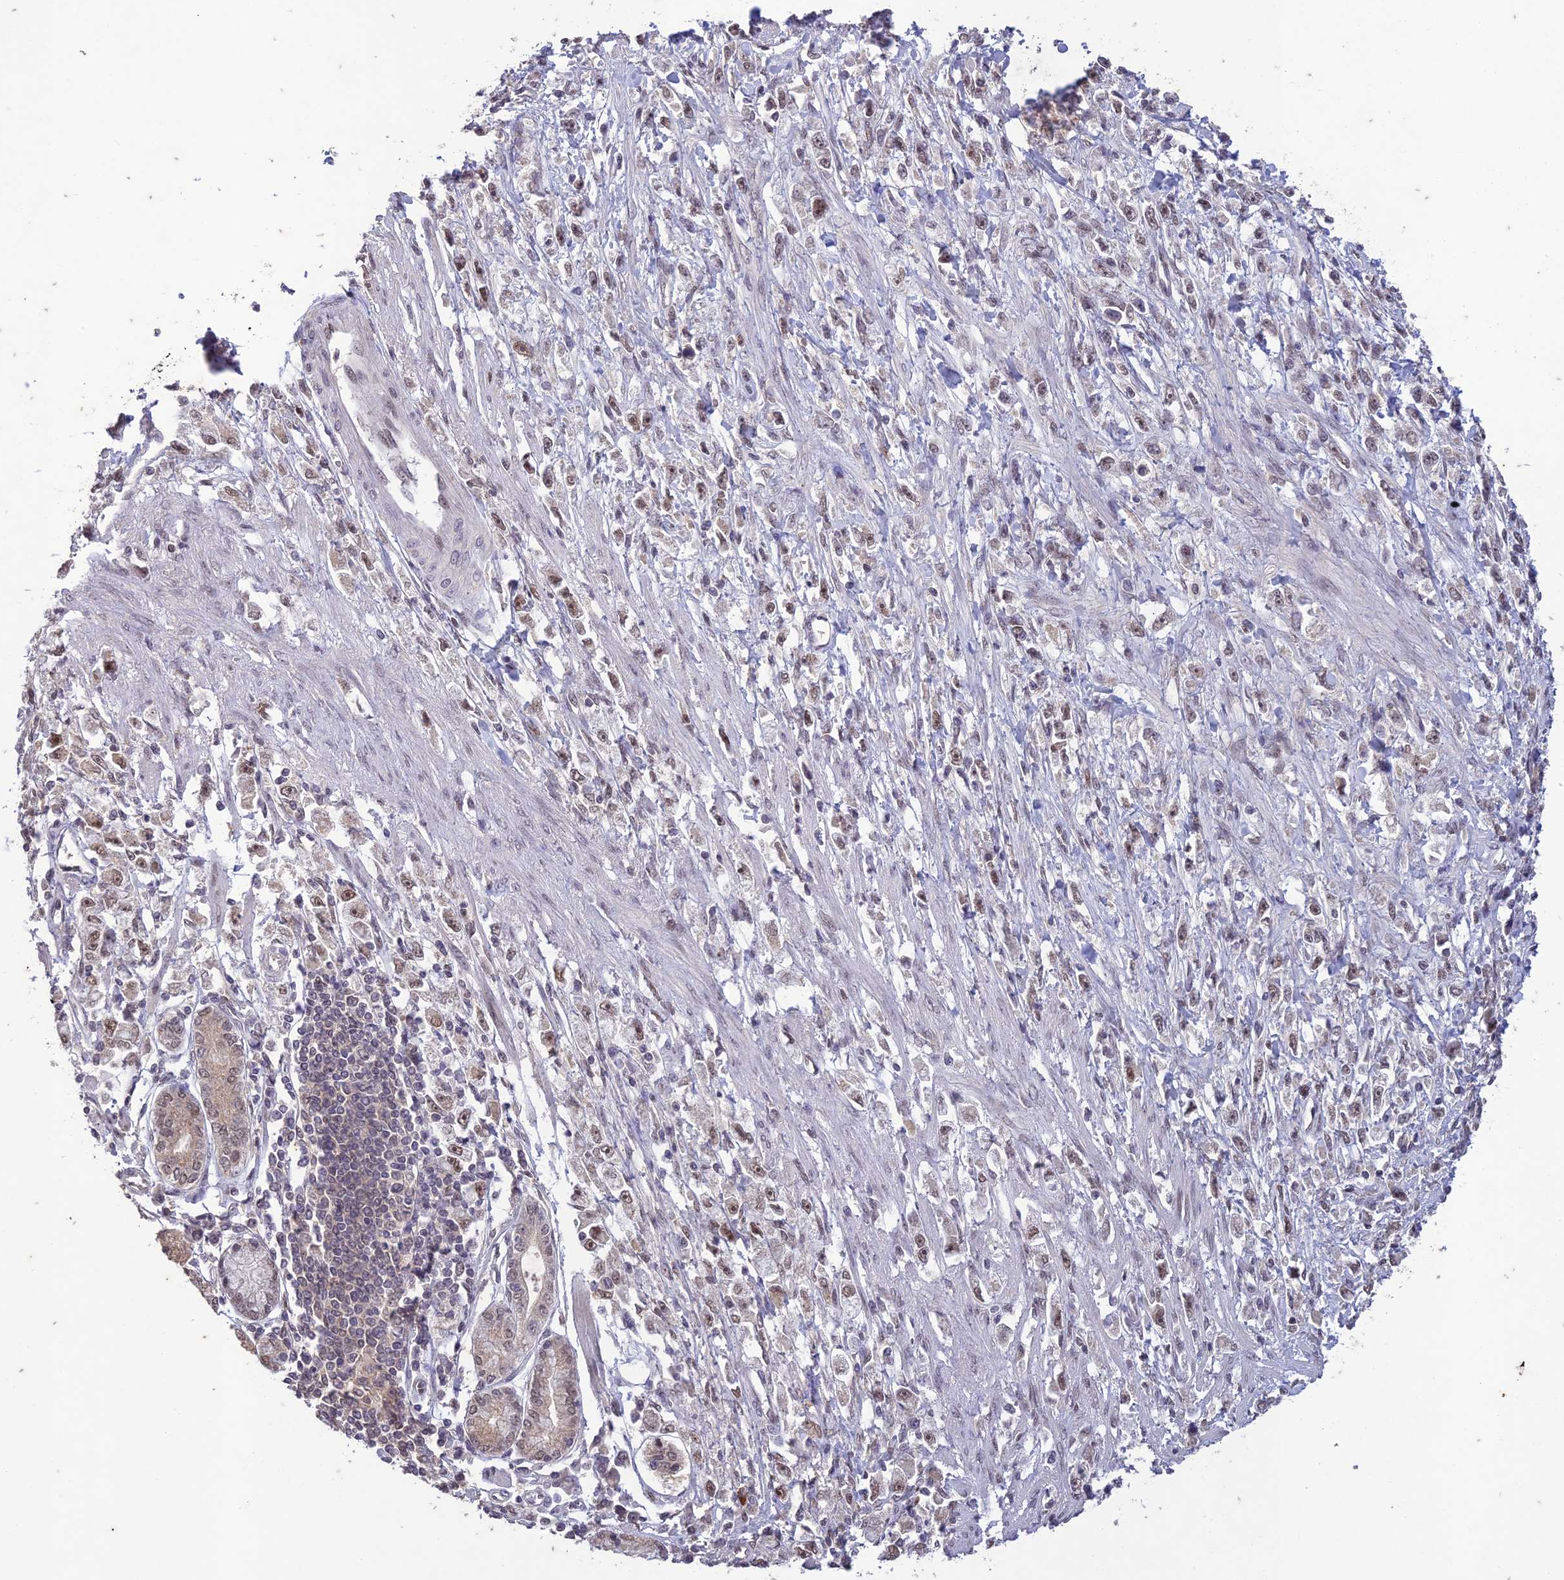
{"staining": {"intensity": "weak", "quantity": ">75%", "location": "nuclear"}, "tissue": "stomach cancer", "cell_type": "Tumor cells", "image_type": "cancer", "snomed": [{"axis": "morphology", "description": "Adenocarcinoma, NOS"}, {"axis": "topography", "description": "Stomach"}], "caption": "A low amount of weak nuclear expression is seen in about >75% of tumor cells in adenocarcinoma (stomach) tissue.", "gene": "POP4", "patient": {"sex": "female", "age": 59}}